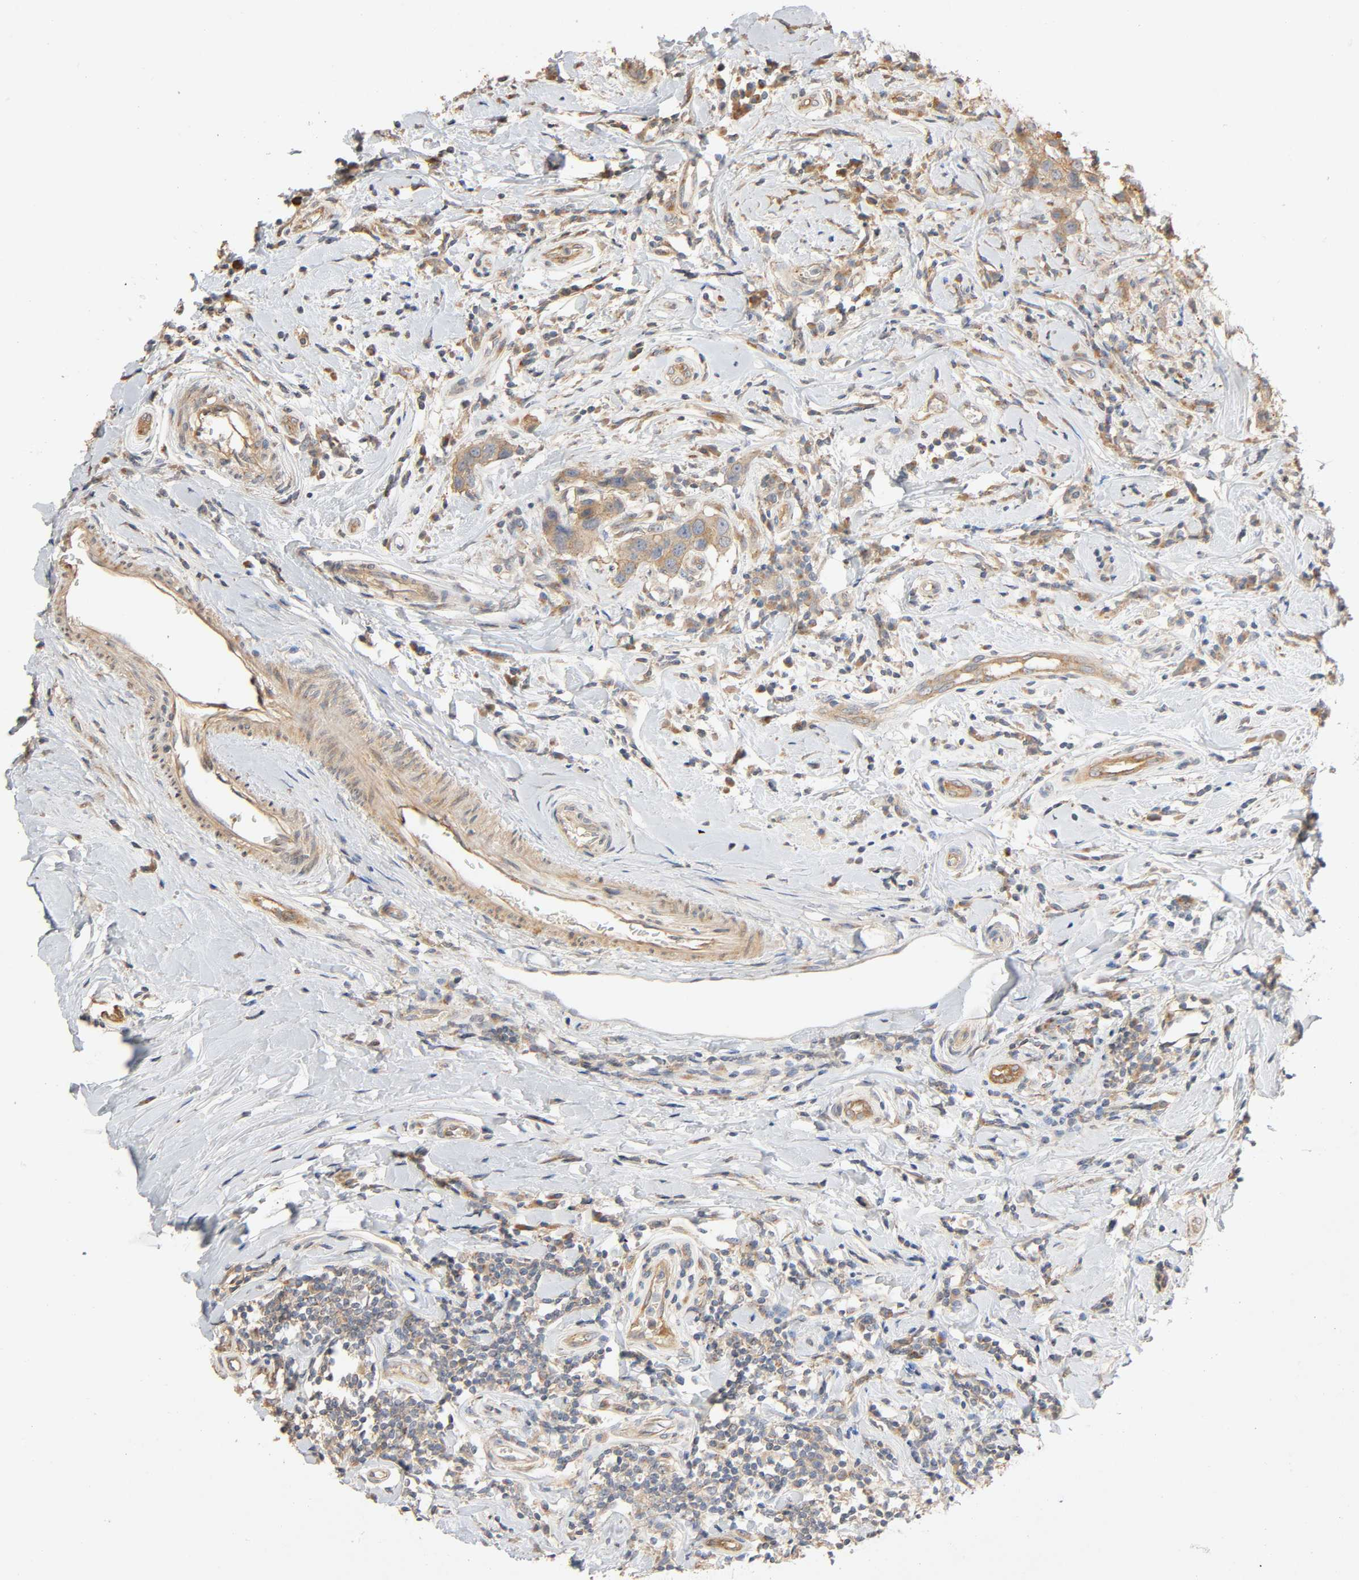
{"staining": {"intensity": "moderate", "quantity": "25%-75%", "location": "cytoplasmic/membranous"}, "tissue": "breast cancer", "cell_type": "Tumor cells", "image_type": "cancer", "snomed": [{"axis": "morphology", "description": "Duct carcinoma"}, {"axis": "topography", "description": "Breast"}], "caption": "A histopathology image of invasive ductal carcinoma (breast) stained for a protein demonstrates moderate cytoplasmic/membranous brown staining in tumor cells. (Stains: DAB in brown, nuclei in blue, Microscopy: brightfield microscopy at high magnification).", "gene": "SGSM1", "patient": {"sex": "female", "age": 27}}